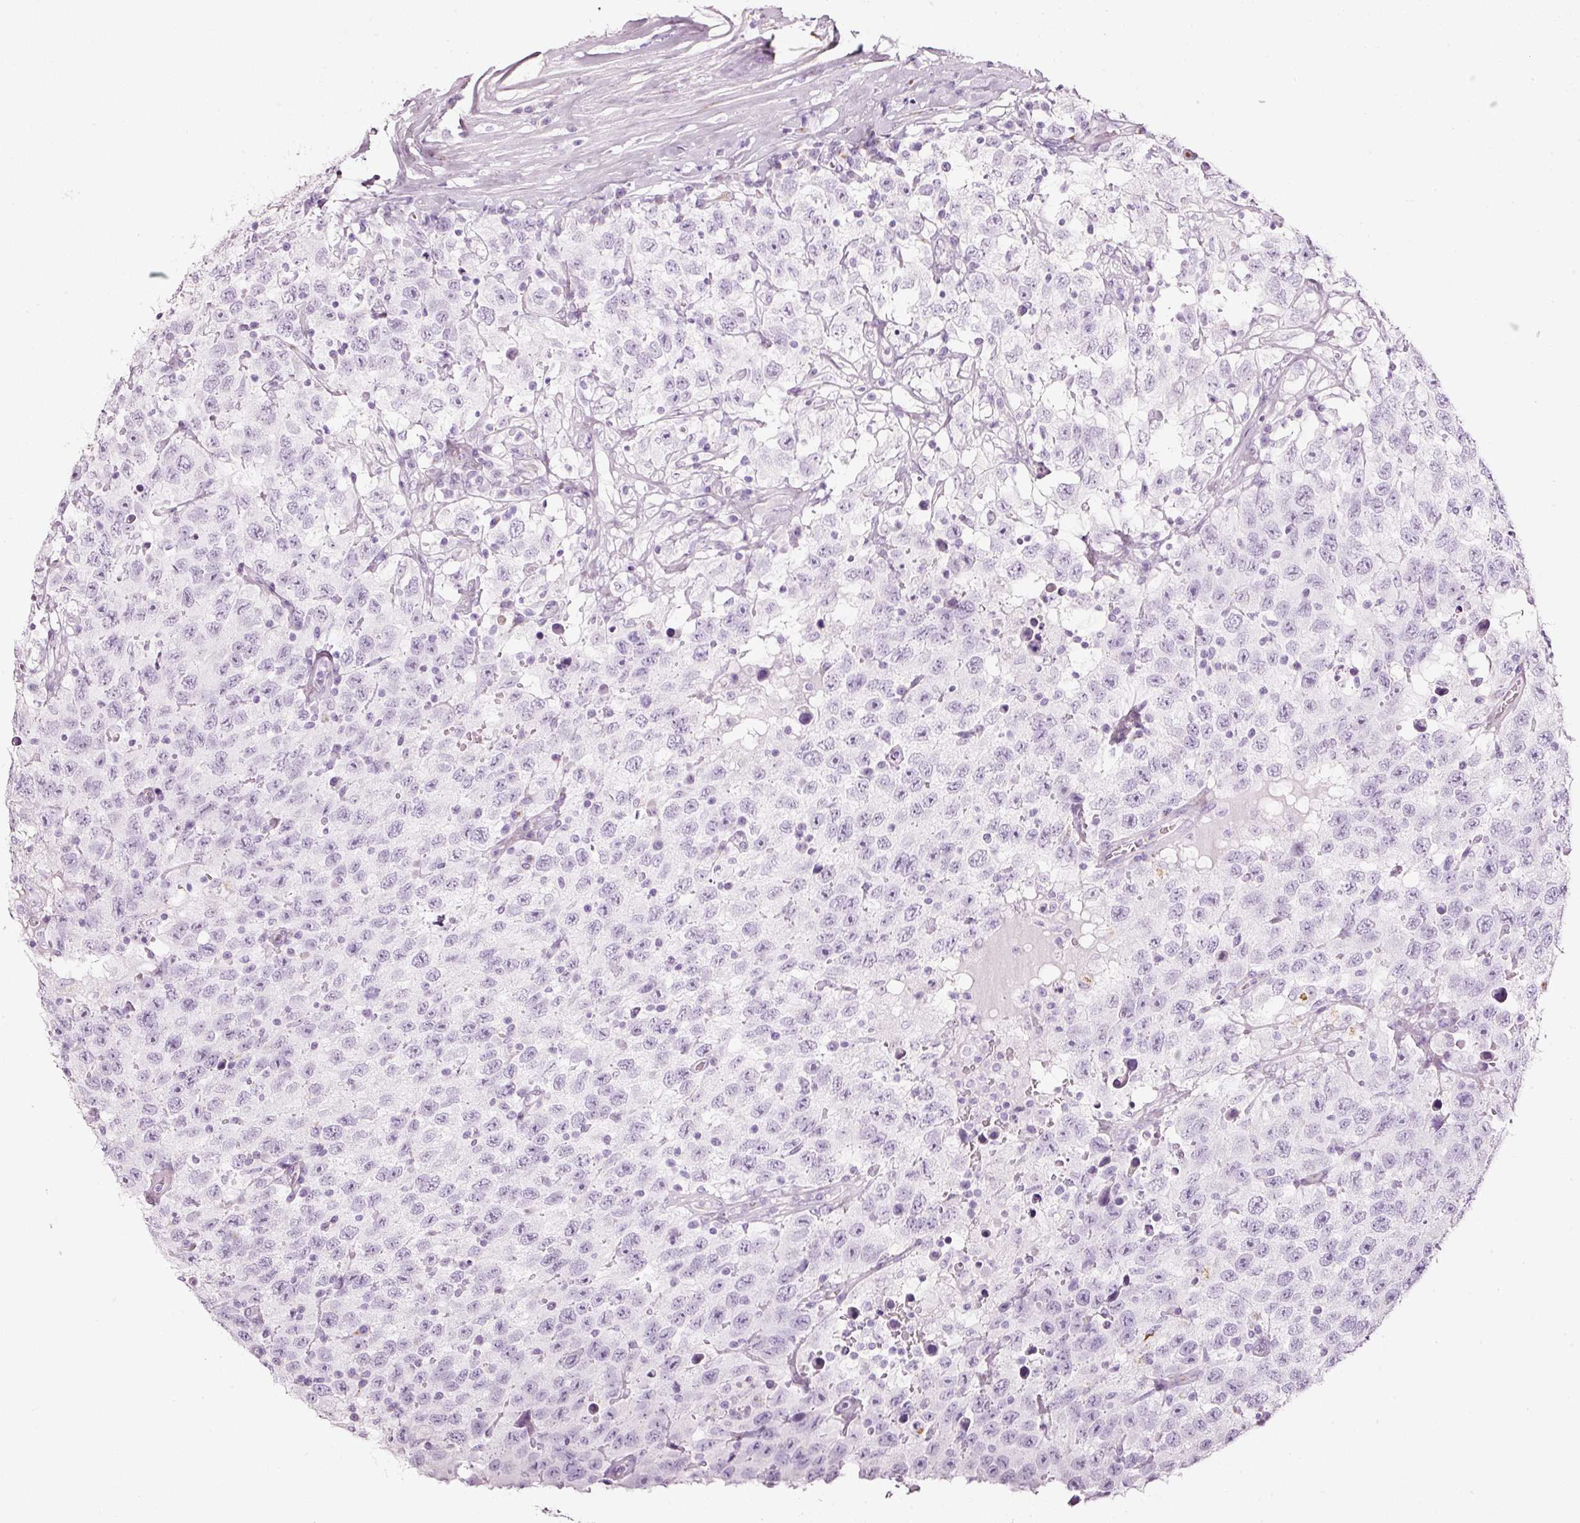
{"staining": {"intensity": "negative", "quantity": "none", "location": "none"}, "tissue": "testis cancer", "cell_type": "Tumor cells", "image_type": "cancer", "snomed": [{"axis": "morphology", "description": "Seminoma, NOS"}, {"axis": "topography", "description": "Testis"}], "caption": "Testis cancer (seminoma) was stained to show a protein in brown. There is no significant expression in tumor cells. (DAB IHC with hematoxylin counter stain).", "gene": "SDF4", "patient": {"sex": "male", "age": 41}}